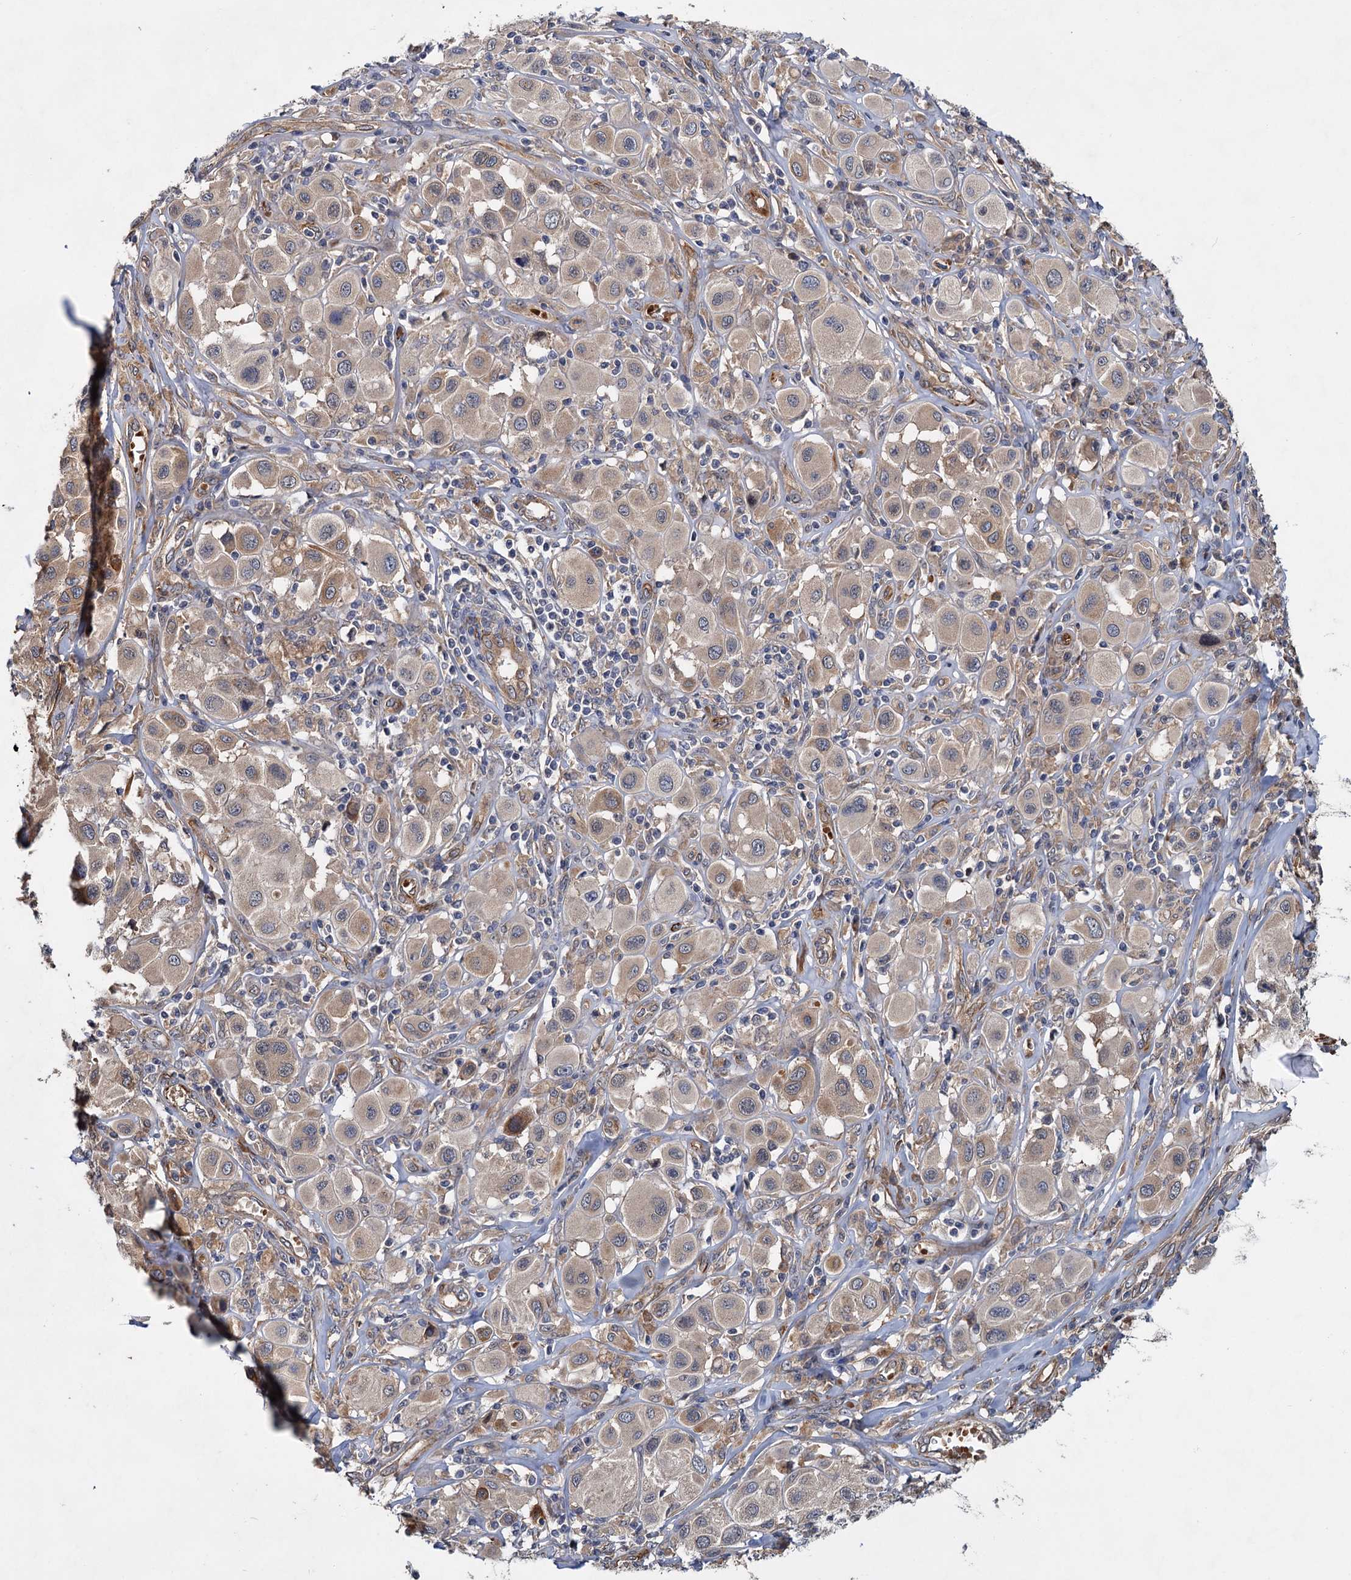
{"staining": {"intensity": "weak", "quantity": "25%-75%", "location": "cytoplasmic/membranous"}, "tissue": "melanoma", "cell_type": "Tumor cells", "image_type": "cancer", "snomed": [{"axis": "morphology", "description": "Malignant melanoma, Metastatic site"}, {"axis": "topography", "description": "Skin"}], "caption": "The immunohistochemical stain highlights weak cytoplasmic/membranous expression in tumor cells of malignant melanoma (metastatic site) tissue.", "gene": "PKN2", "patient": {"sex": "male", "age": 41}}